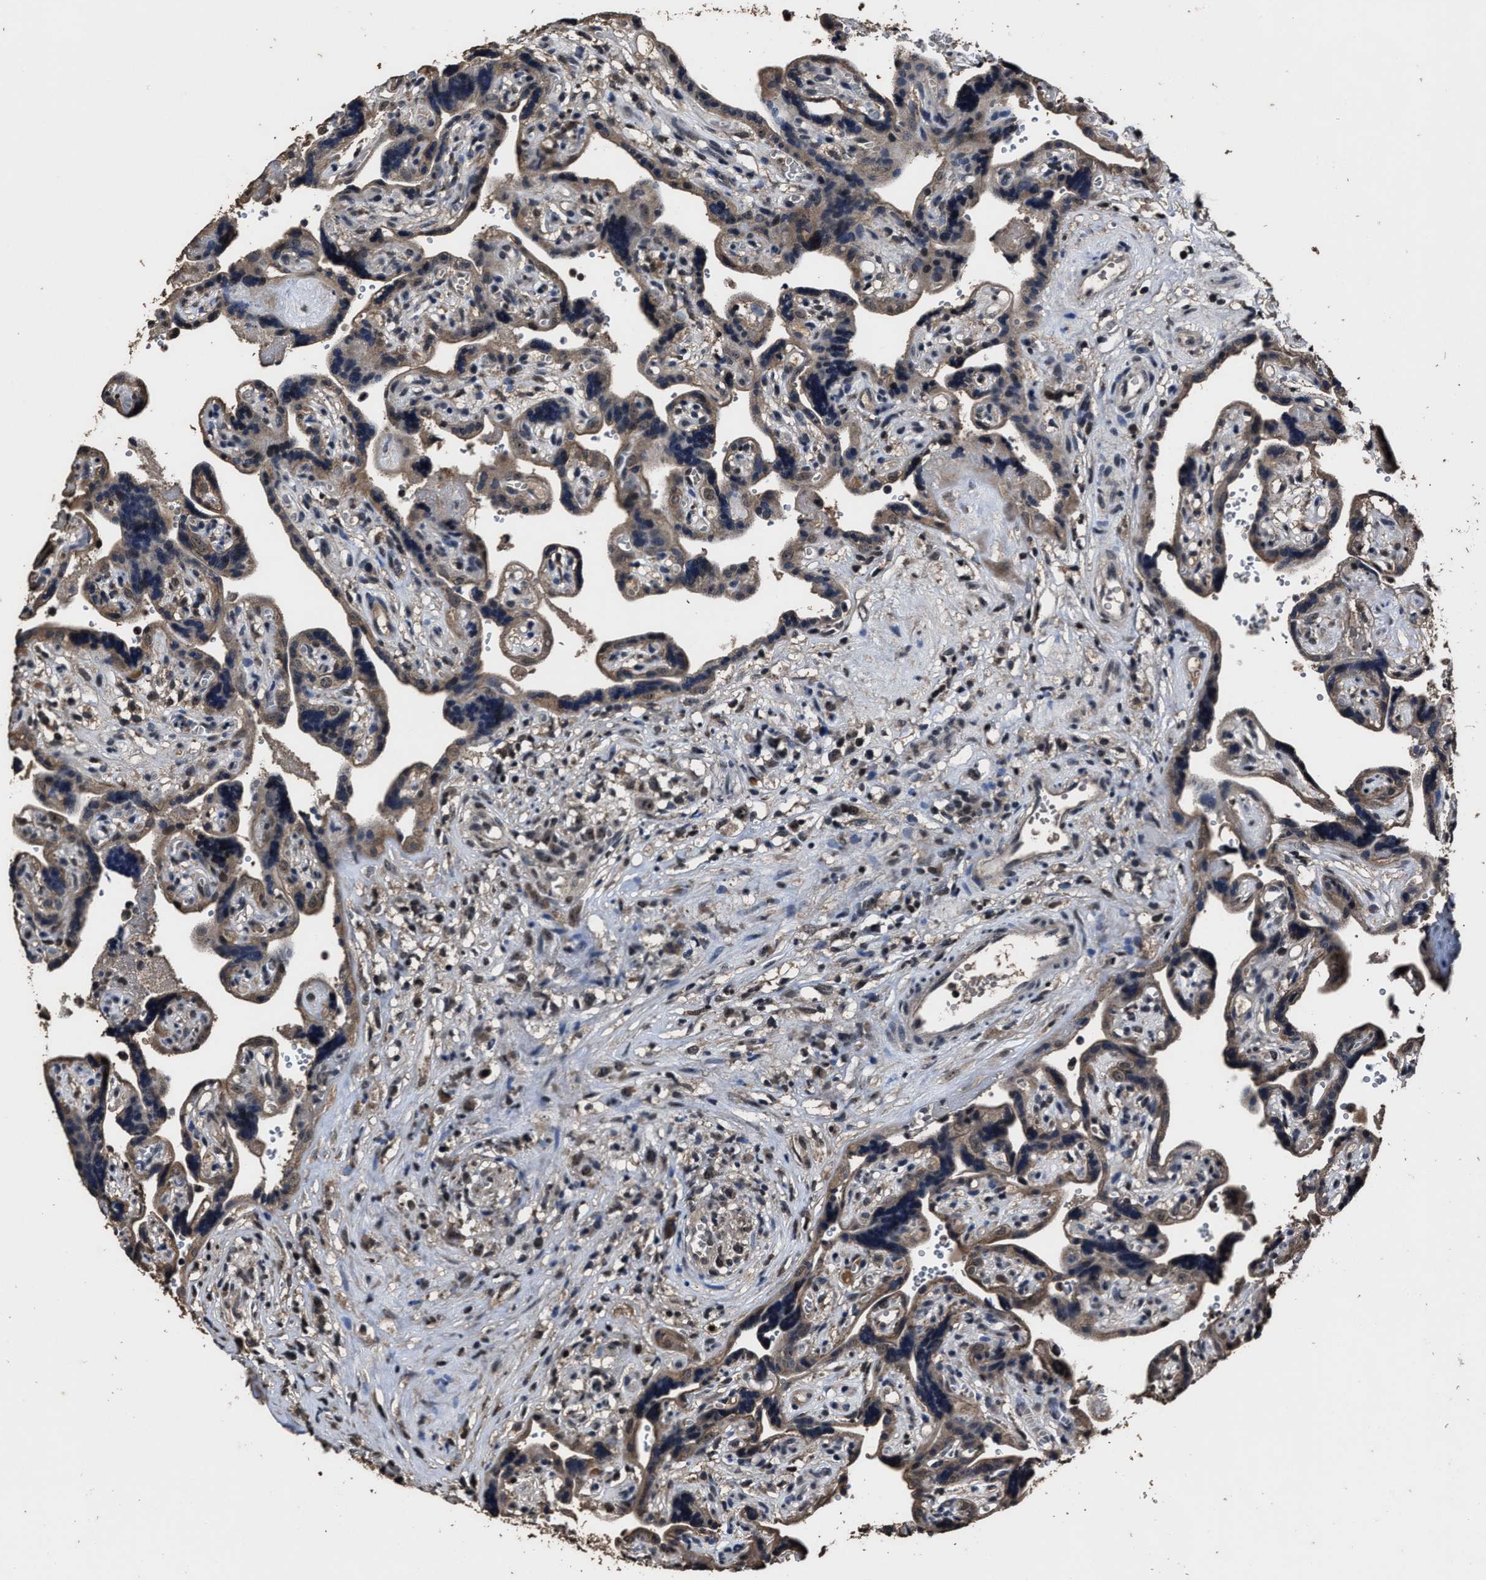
{"staining": {"intensity": "moderate", "quantity": ">75%", "location": "cytoplasmic/membranous,nuclear"}, "tissue": "placenta", "cell_type": "Decidual cells", "image_type": "normal", "snomed": [{"axis": "morphology", "description": "Normal tissue, NOS"}, {"axis": "topography", "description": "Placenta"}], "caption": "Approximately >75% of decidual cells in normal human placenta display moderate cytoplasmic/membranous,nuclear protein positivity as visualized by brown immunohistochemical staining.", "gene": "RSBN1L", "patient": {"sex": "female", "age": 30}}